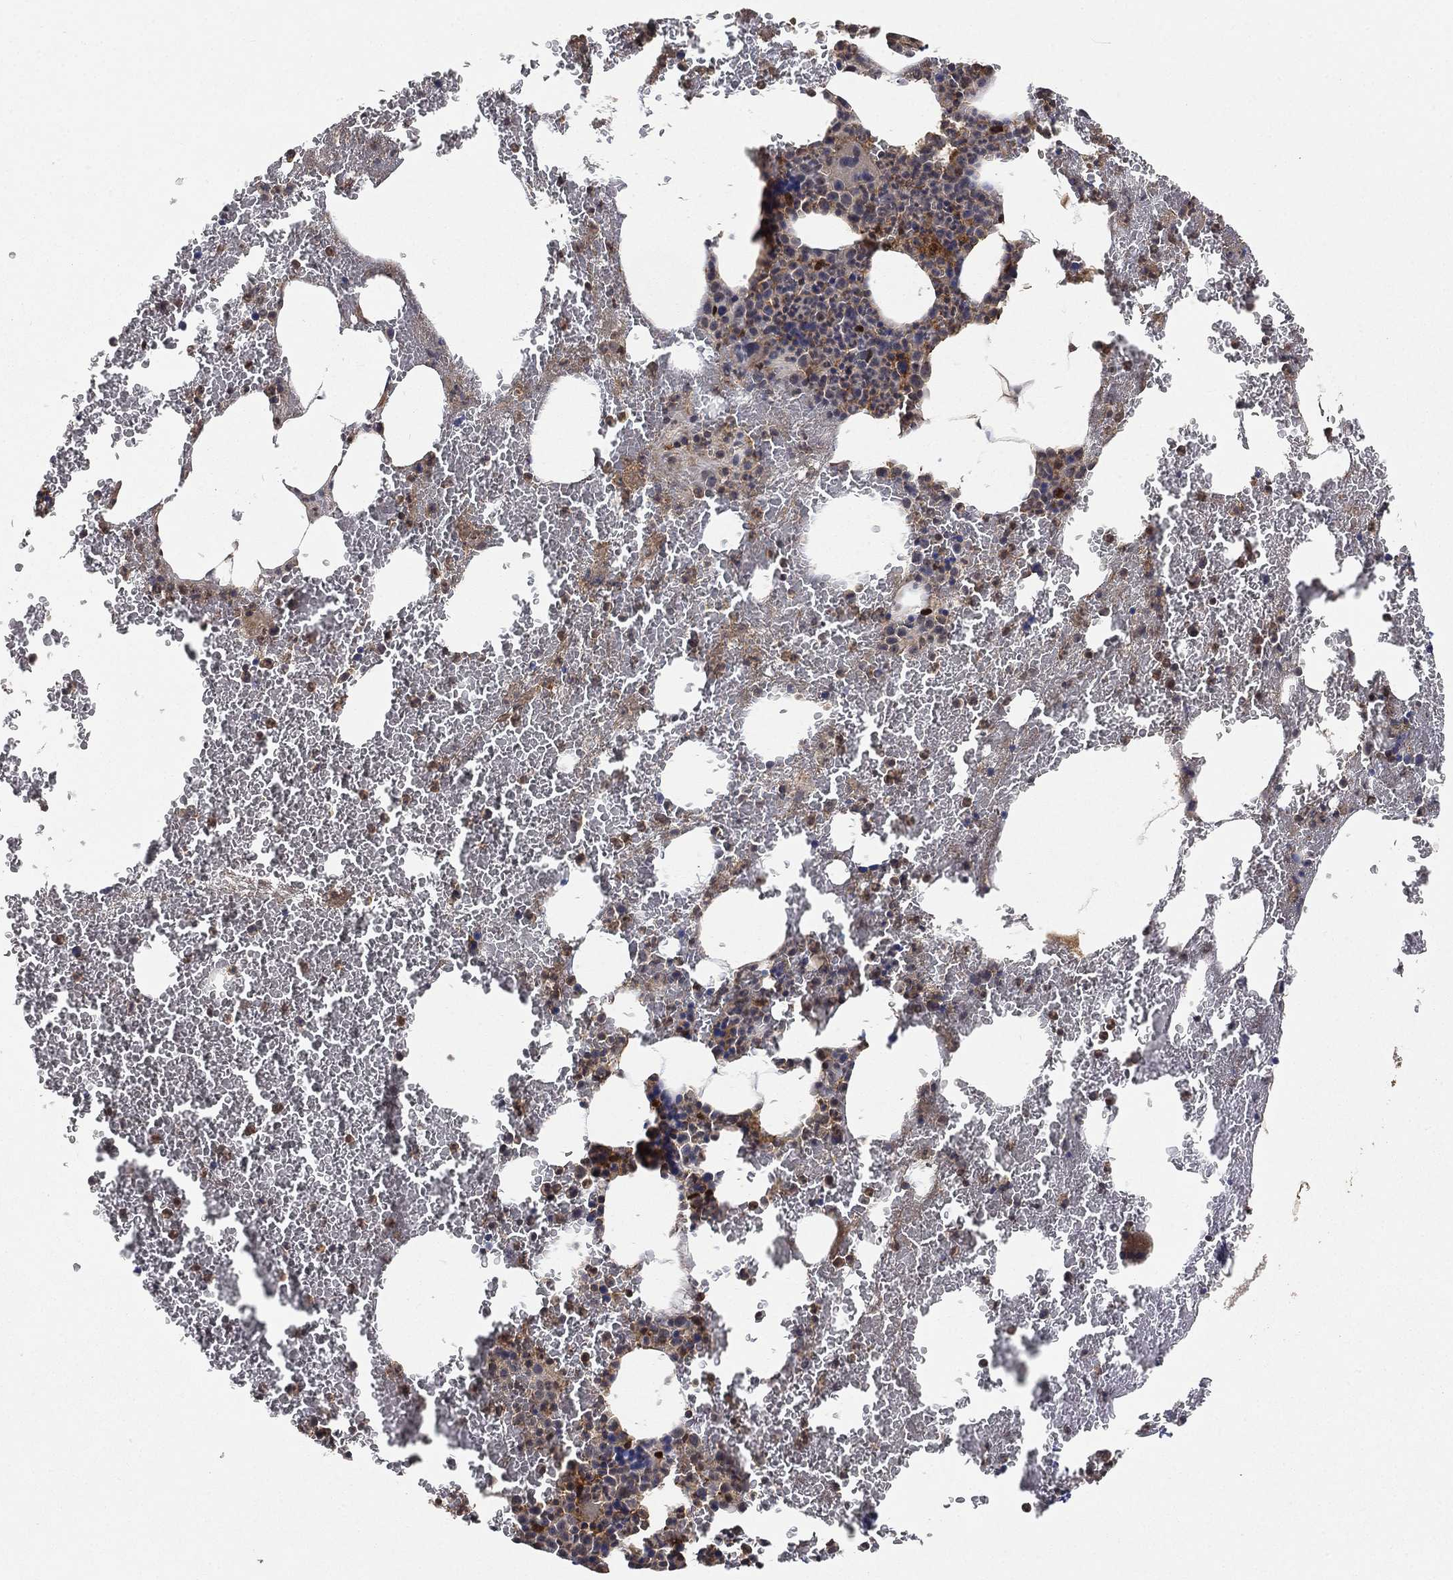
{"staining": {"intensity": "weak", "quantity": "<25%", "location": "cytoplasmic/membranous"}, "tissue": "bone marrow", "cell_type": "Hematopoietic cells", "image_type": "normal", "snomed": [{"axis": "morphology", "description": "Normal tissue, NOS"}, {"axis": "topography", "description": "Bone marrow"}], "caption": "This is an IHC photomicrograph of unremarkable bone marrow. There is no staining in hematopoietic cells.", "gene": "CRYL1", "patient": {"sex": "male", "age": 91}}